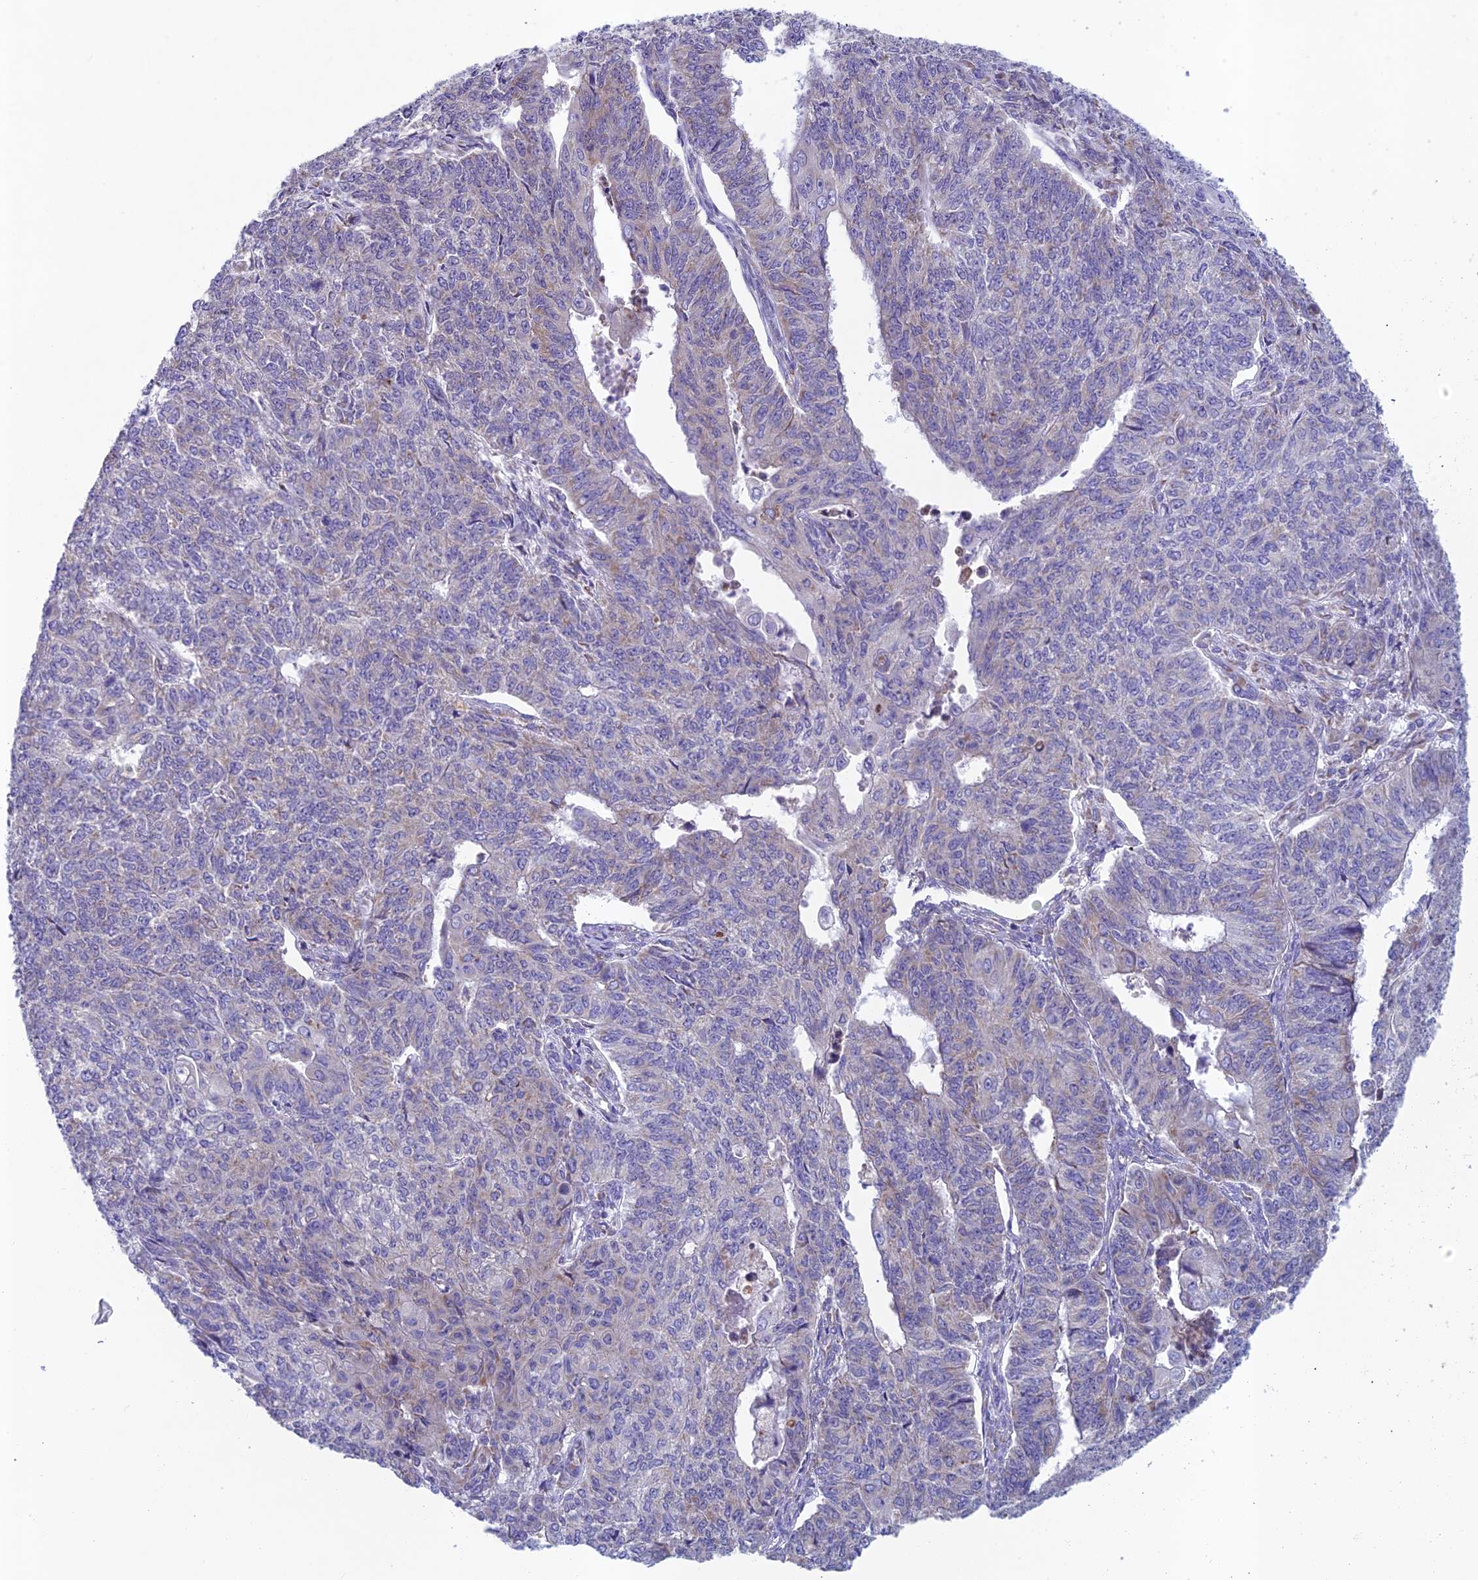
{"staining": {"intensity": "weak", "quantity": "<25%", "location": "cytoplasmic/membranous"}, "tissue": "endometrial cancer", "cell_type": "Tumor cells", "image_type": "cancer", "snomed": [{"axis": "morphology", "description": "Adenocarcinoma, NOS"}, {"axis": "topography", "description": "Endometrium"}], "caption": "Tumor cells show no significant positivity in endometrial cancer (adenocarcinoma).", "gene": "ABI3BP", "patient": {"sex": "female", "age": 32}}